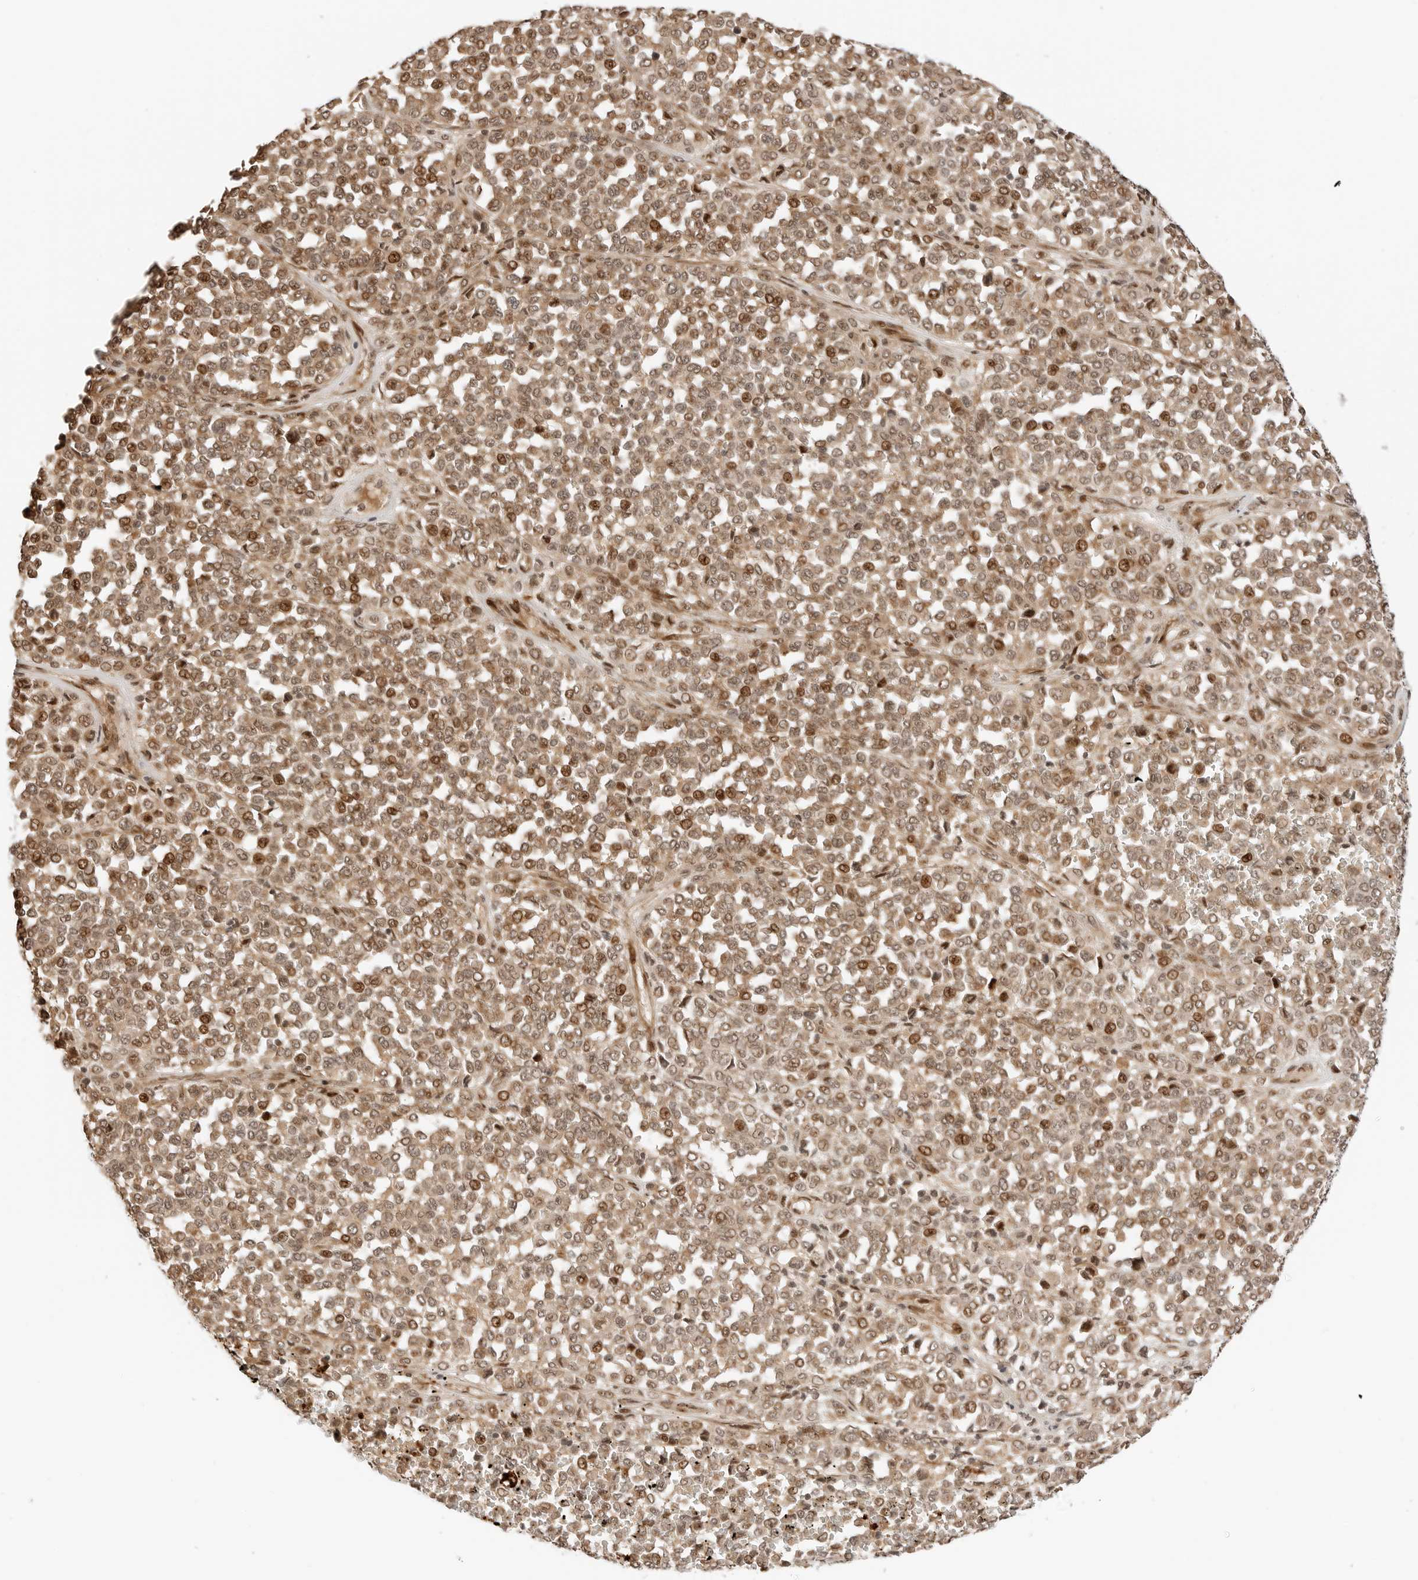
{"staining": {"intensity": "moderate", "quantity": ">75%", "location": "cytoplasmic/membranous,nuclear"}, "tissue": "melanoma", "cell_type": "Tumor cells", "image_type": "cancer", "snomed": [{"axis": "morphology", "description": "Malignant melanoma, Metastatic site"}, {"axis": "topography", "description": "Pancreas"}], "caption": "About >75% of tumor cells in human melanoma show moderate cytoplasmic/membranous and nuclear protein staining as visualized by brown immunohistochemical staining.", "gene": "GEM", "patient": {"sex": "female", "age": 30}}